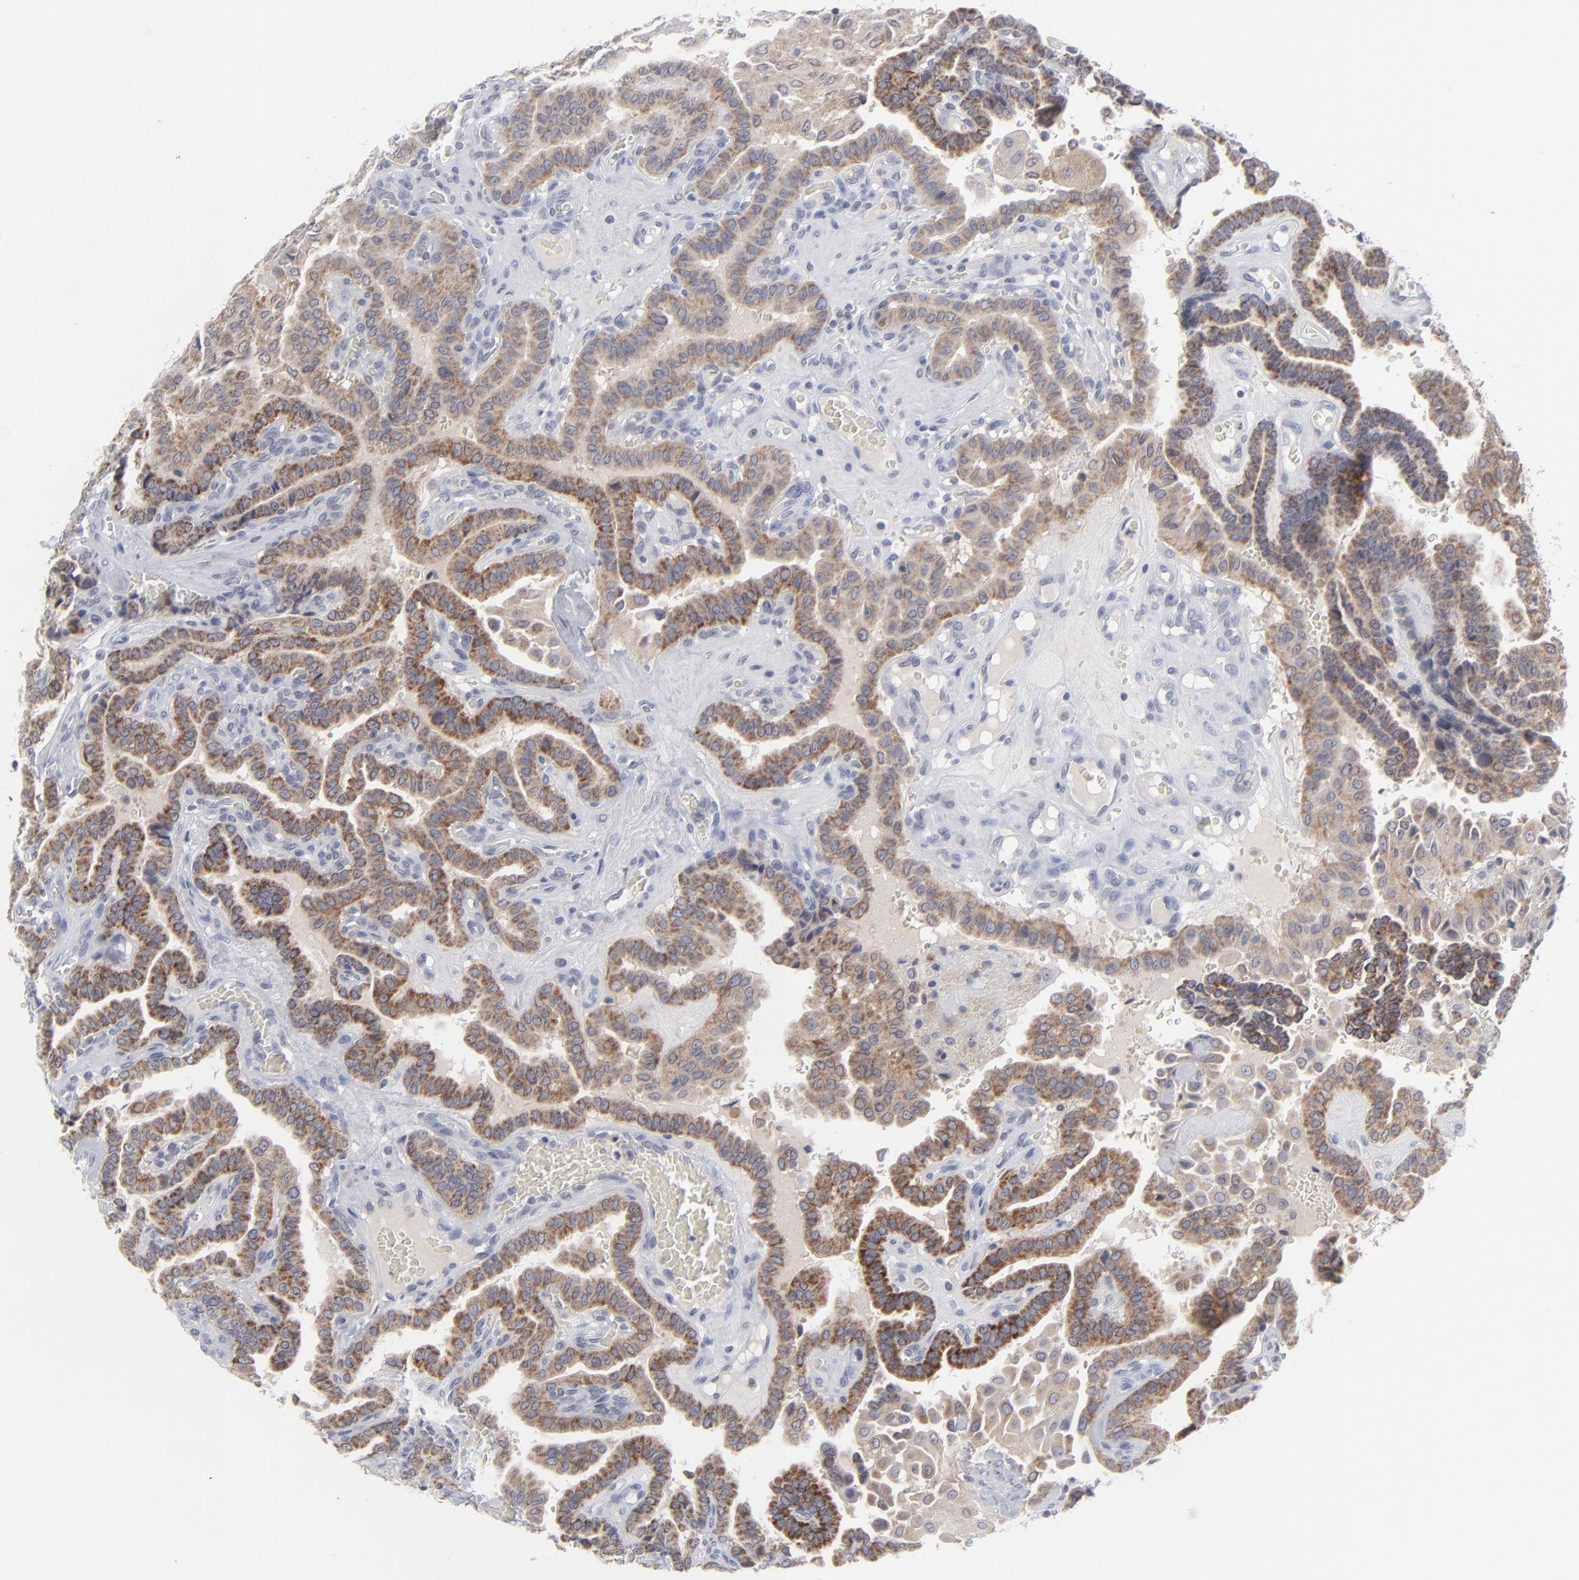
{"staining": {"intensity": "strong", "quantity": ">75%", "location": "cytoplasmic/membranous"}, "tissue": "thyroid cancer", "cell_type": "Tumor cells", "image_type": "cancer", "snomed": [{"axis": "morphology", "description": "Papillary adenocarcinoma, NOS"}, {"axis": "topography", "description": "Thyroid gland"}], "caption": "Immunohistochemical staining of human thyroid cancer reveals high levels of strong cytoplasmic/membranous expression in about >75% of tumor cells. Using DAB (3,3'-diaminobenzidine) (brown) and hematoxylin (blue) stains, captured at high magnification using brightfield microscopy.", "gene": "NUP88", "patient": {"sex": "male", "age": 87}}